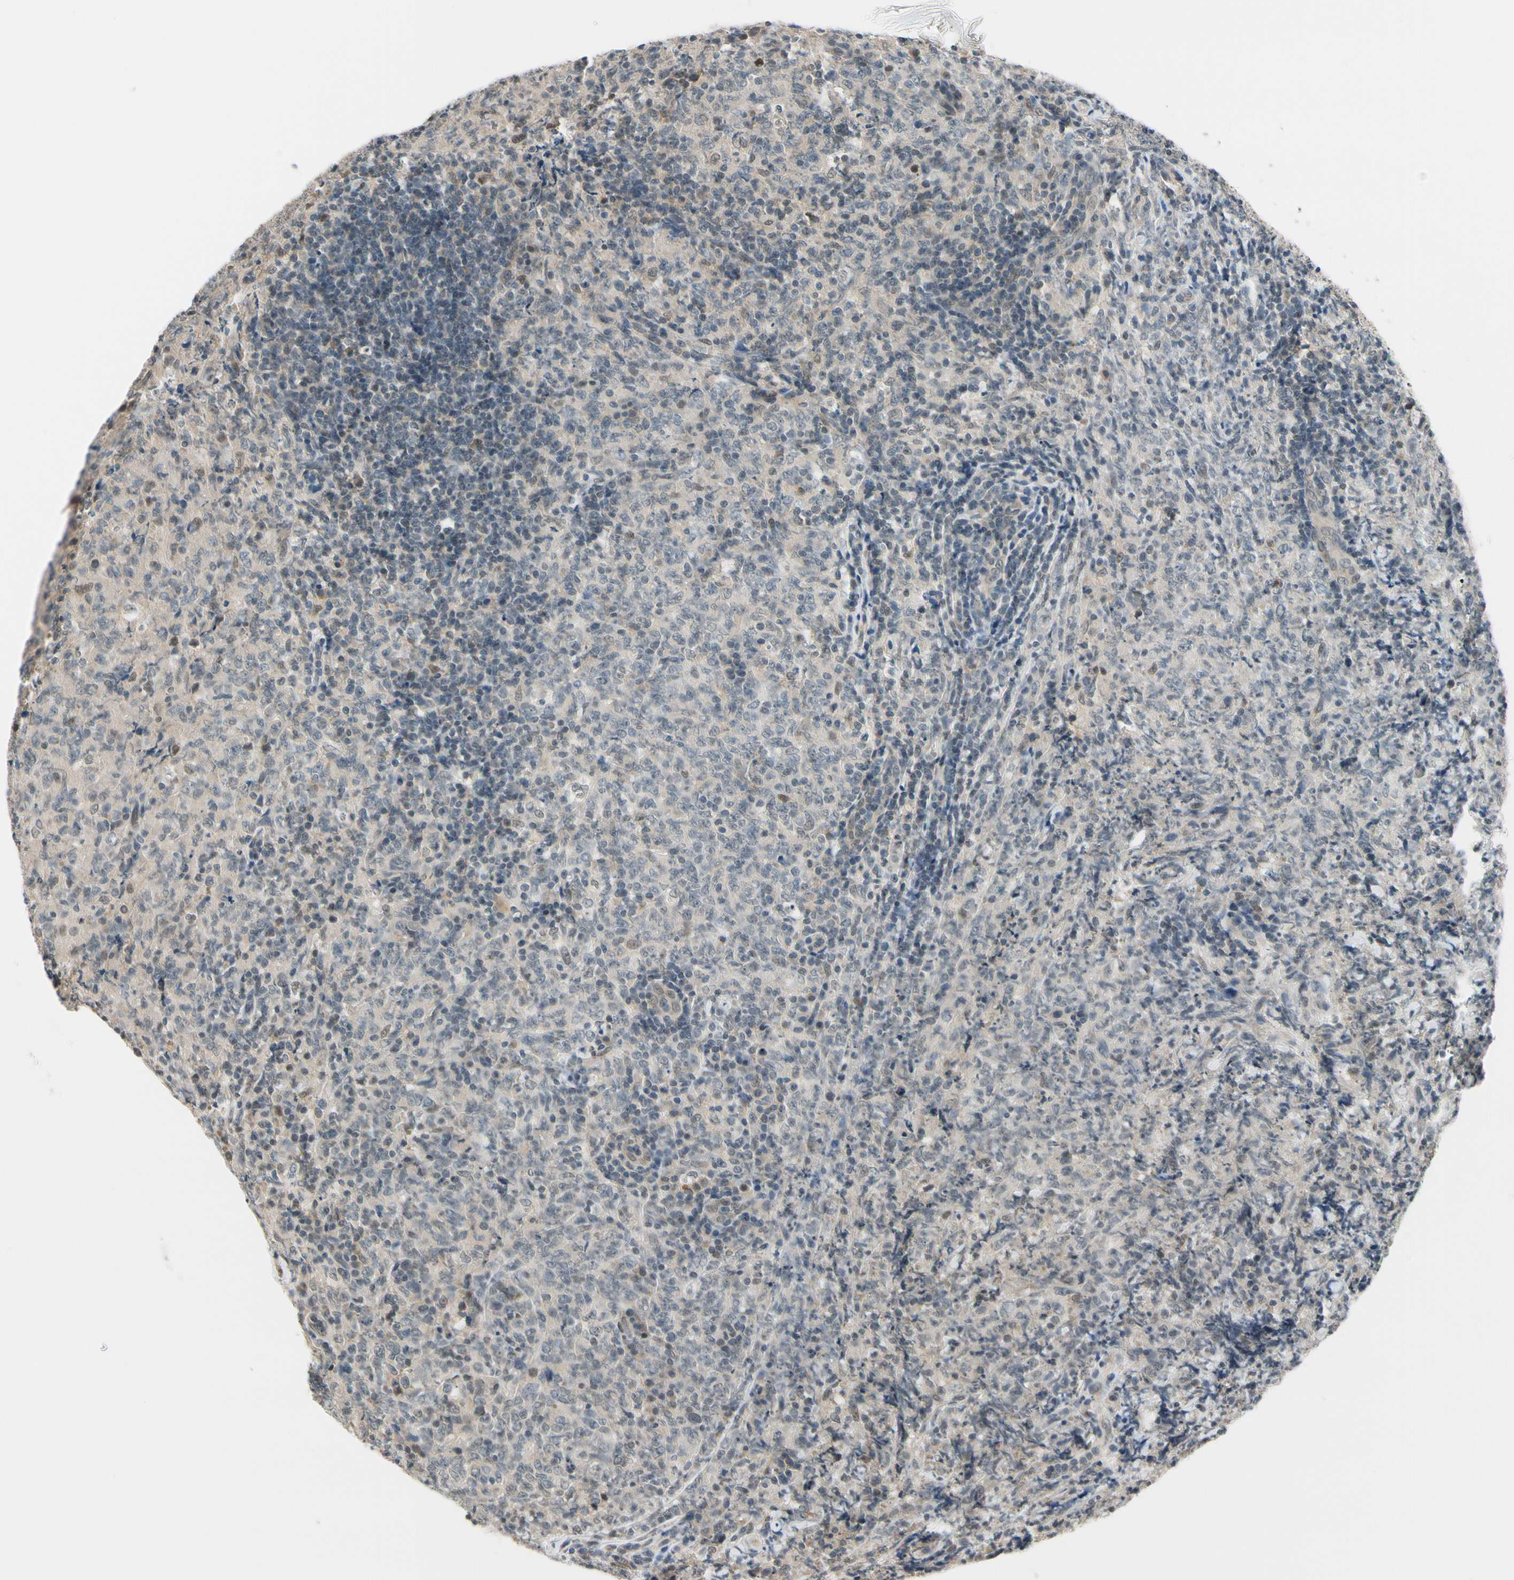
{"staining": {"intensity": "negative", "quantity": "none", "location": "none"}, "tissue": "lymphoma", "cell_type": "Tumor cells", "image_type": "cancer", "snomed": [{"axis": "morphology", "description": "Malignant lymphoma, non-Hodgkin's type, High grade"}, {"axis": "topography", "description": "Tonsil"}], "caption": "High magnification brightfield microscopy of malignant lymphoma, non-Hodgkin's type (high-grade) stained with DAB (brown) and counterstained with hematoxylin (blue): tumor cells show no significant staining.", "gene": "TAF12", "patient": {"sex": "female", "age": 36}}